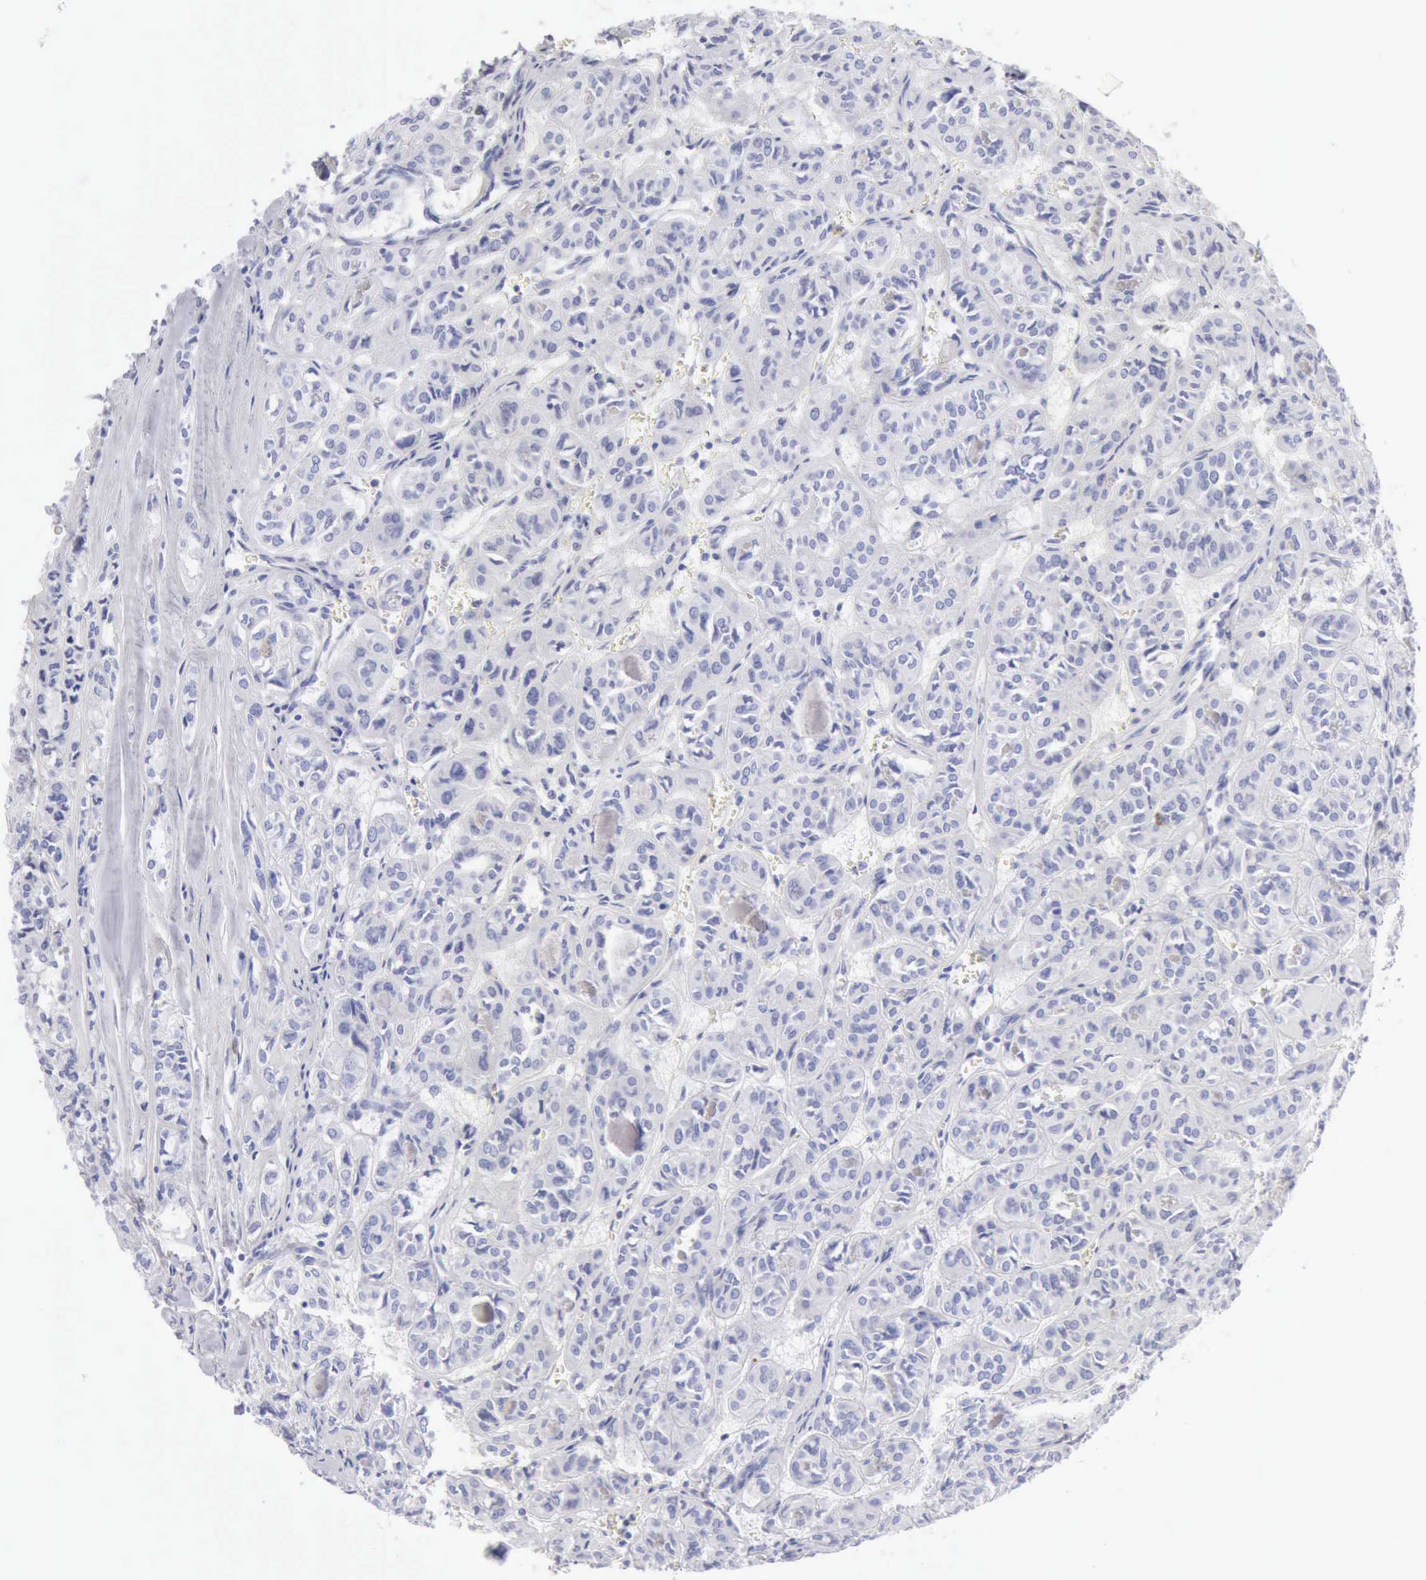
{"staining": {"intensity": "negative", "quantity": "none", "location": "none"}, "tissue": "thyroid cancer", "cell_type": "Tumor cells", "image_type": "cancer", "snomed": [{"axis": "morphology", "description": "Follicular adenoma carcinoma, NOS"}, {"axis": "topography", "description": "Thyroid gland"}], "caption": "Tumor cells show no significant positivity in thyroid cancer (follicular adenoma carcinoma).", "gene": "KRT5", "patient": {"sex": "female", "age": 71}}